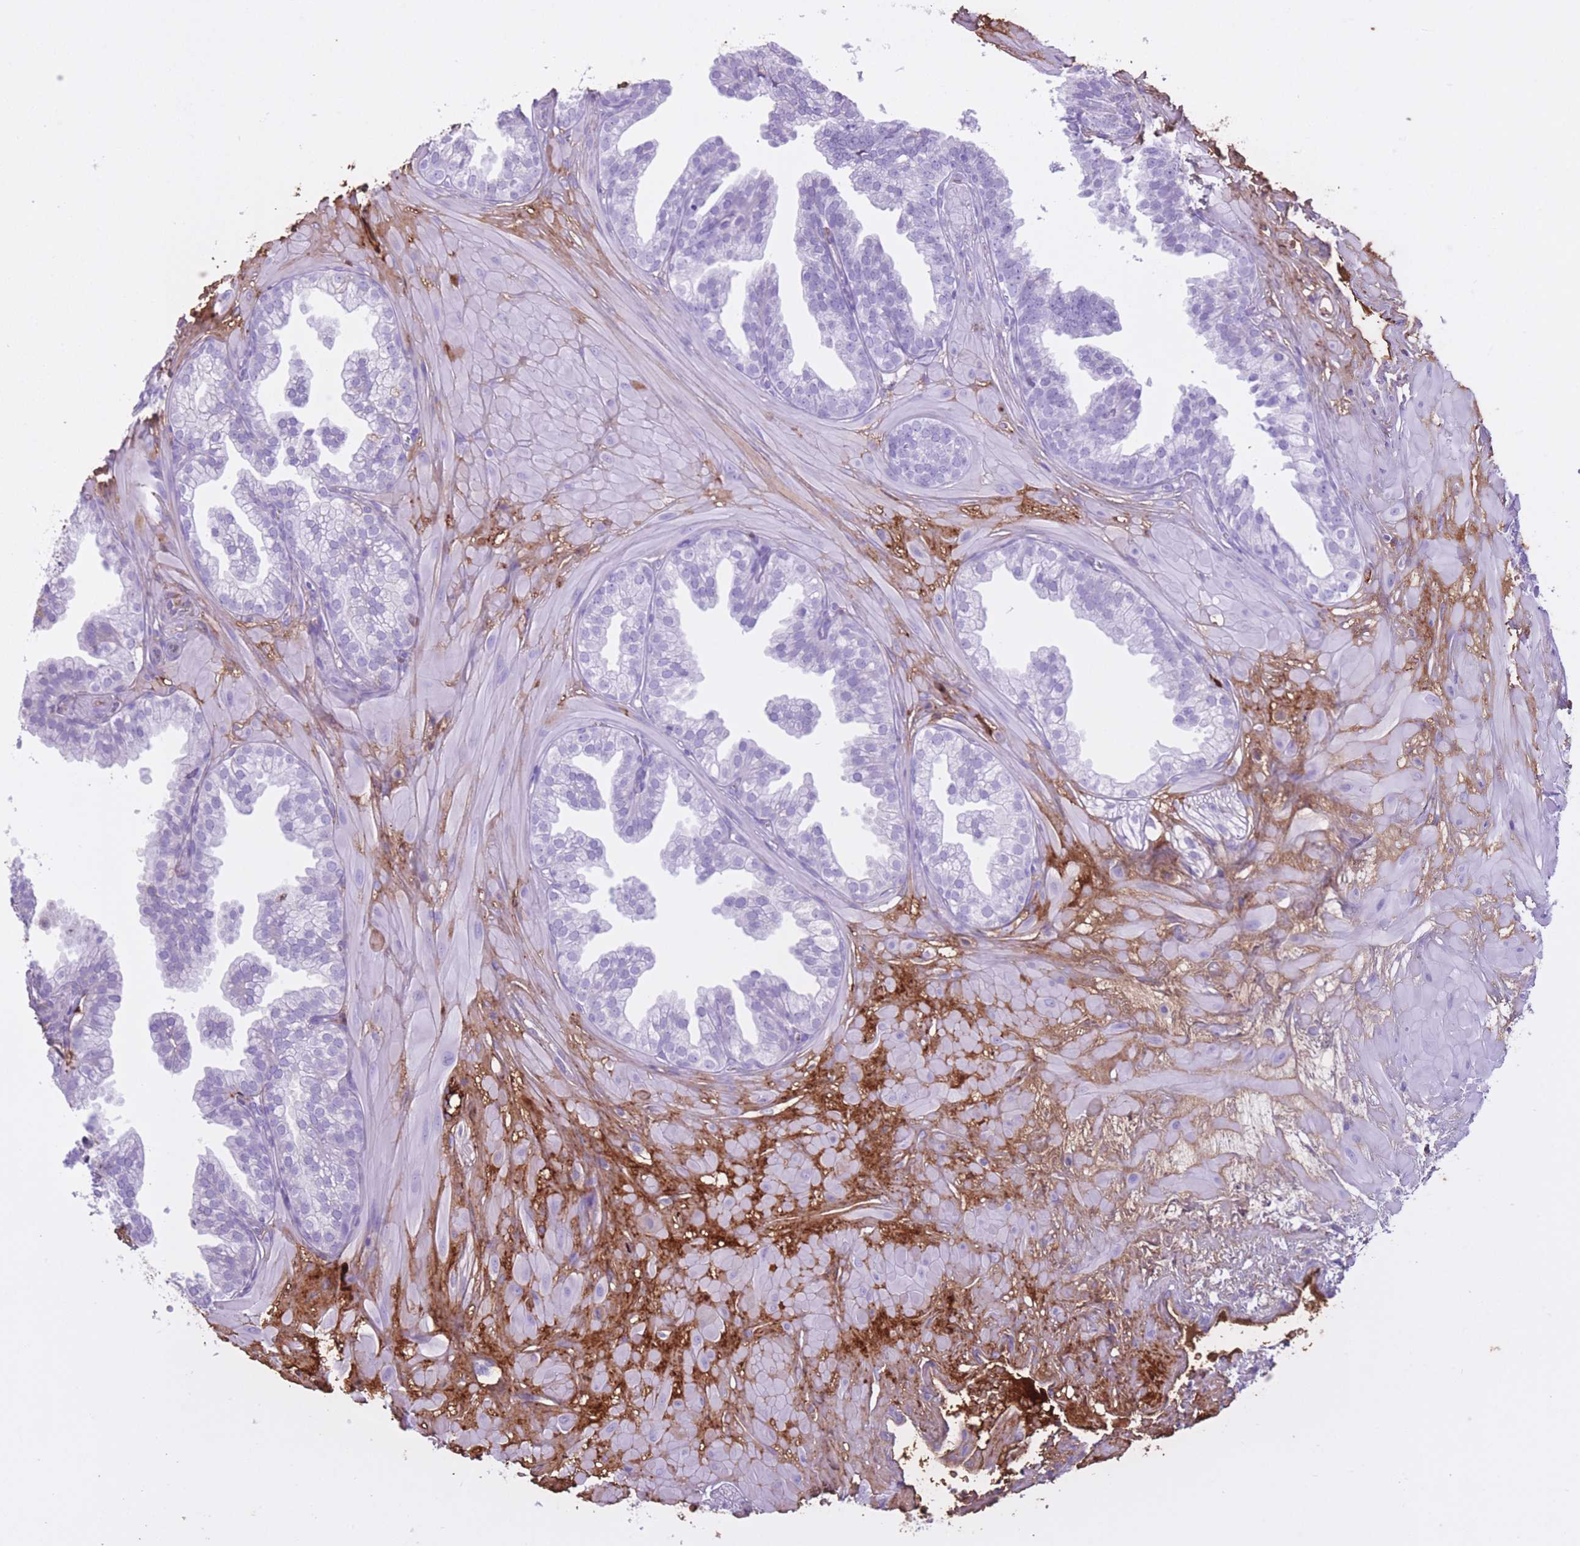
{"staining": {"intensity": "negative", "quantity": "none", "location": "none"}, "tissue": "prostate", "cell_type": "Glandular cells", "image_type": "normal", "snomed": [{"axis": "morphology", "description": "Normal tissue, NOS"}, {"axis": "topography", "description": "Prostate"}, {"axis": "topography", "description": "Peripheral nerve tissue"}], "caption": "Glandular cells show no significant staining in unremarkable prostate. (DAB IHC visualized using brightfield microscopy, high magnification).", "gene": "AP3S1", "patient": {"sex": "male", "age": 55}}